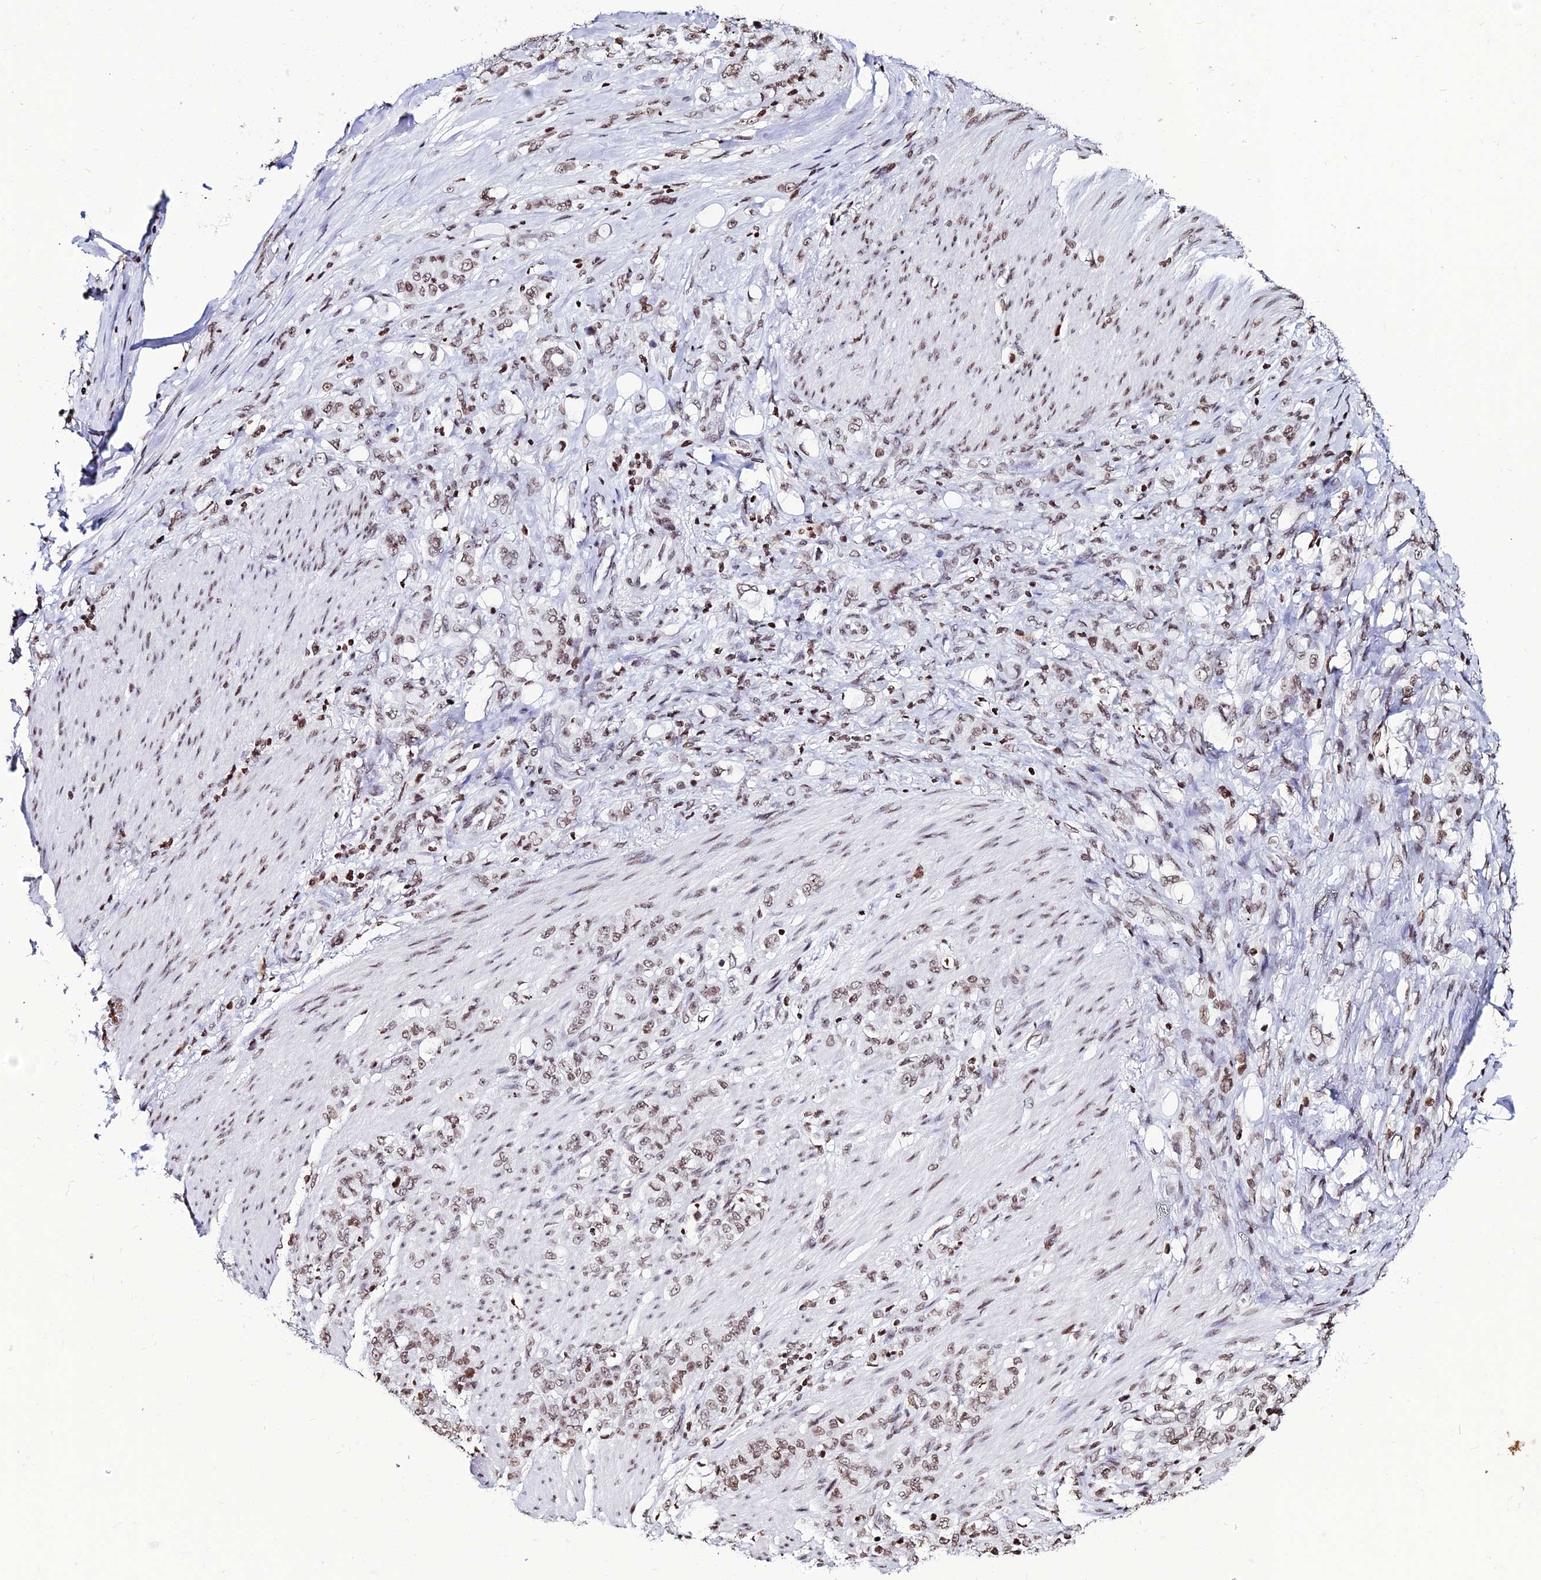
{"staining": {"intensity": "moderate", "quantity": ">75%", "location": "nuclear"}, "tissue": "stomach cancer", "cell_type": "Tumor cells", "image_type": "cancer", "snomed": [{"axis": "morphology", "description": "Adenocarcinoma, NOS"}, {"axis": "topography", "description": "Stomach"}], "caption": "Adenocarcinoma (stomach) stained with a brown dye displays moderate nuclear positive staining in approximately >75% of tumor cells.", "gene": "MACROH2A2", "patient": {"sex": "female", "age": 79}}